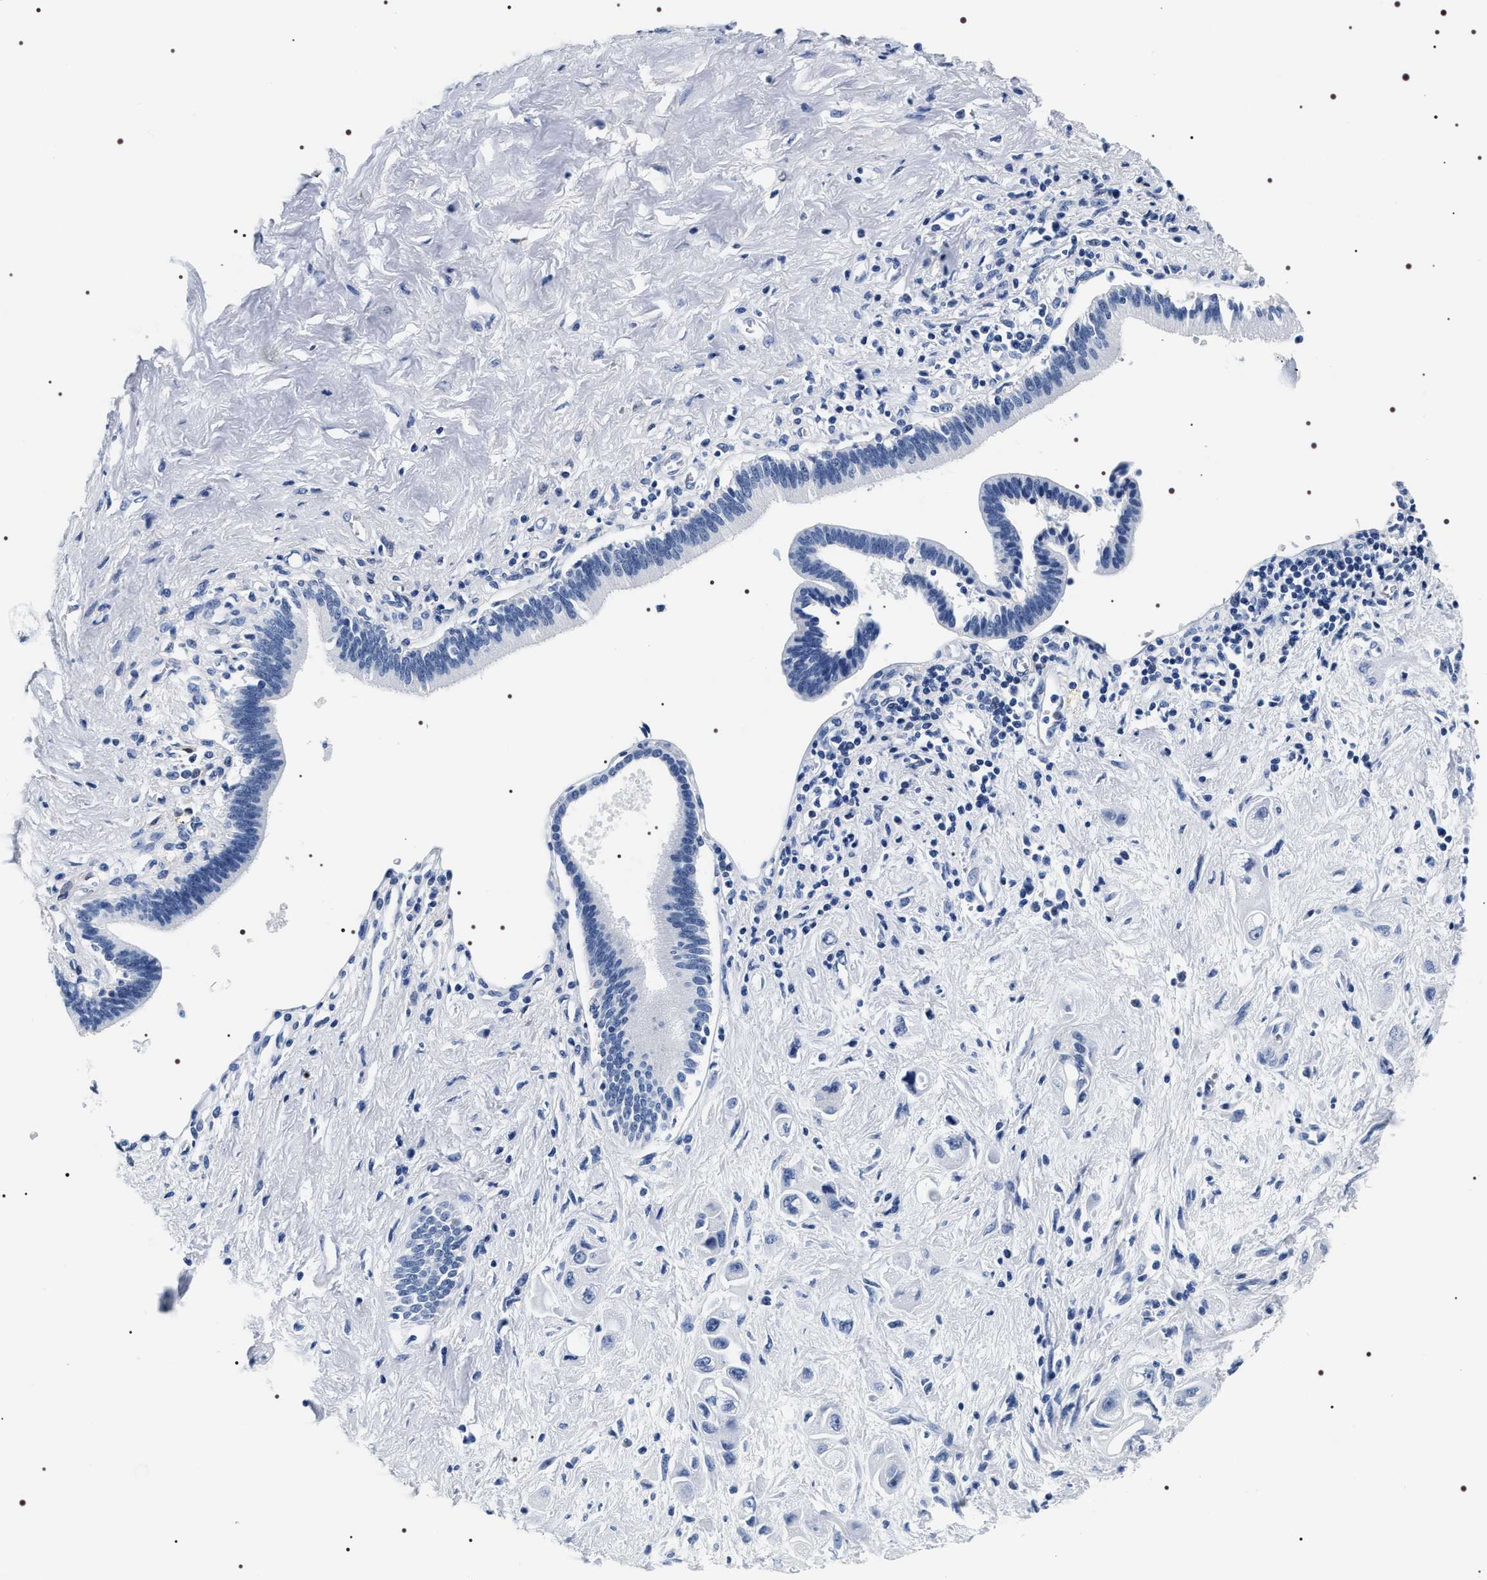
{"staining": {"intensity": "negative", "quantity": "none", "location": "none"}, "tissue": "pancreatic cancer", "cell_type": "Tumor cells", "image_type": "cancer", "snomed": [{"axis": "morphology", "description": "Adenocarcinoma, NOS"}, {"axis": "topography", "description": "Pancreas"}], "caption": "Immunohistochemistry (IHC) of human pancreatic cancer (adenocarcinoma) reveals no positivity in tumor cells.", "gene": "ADH4", "patient": {"sex": "female", "age": 66}}